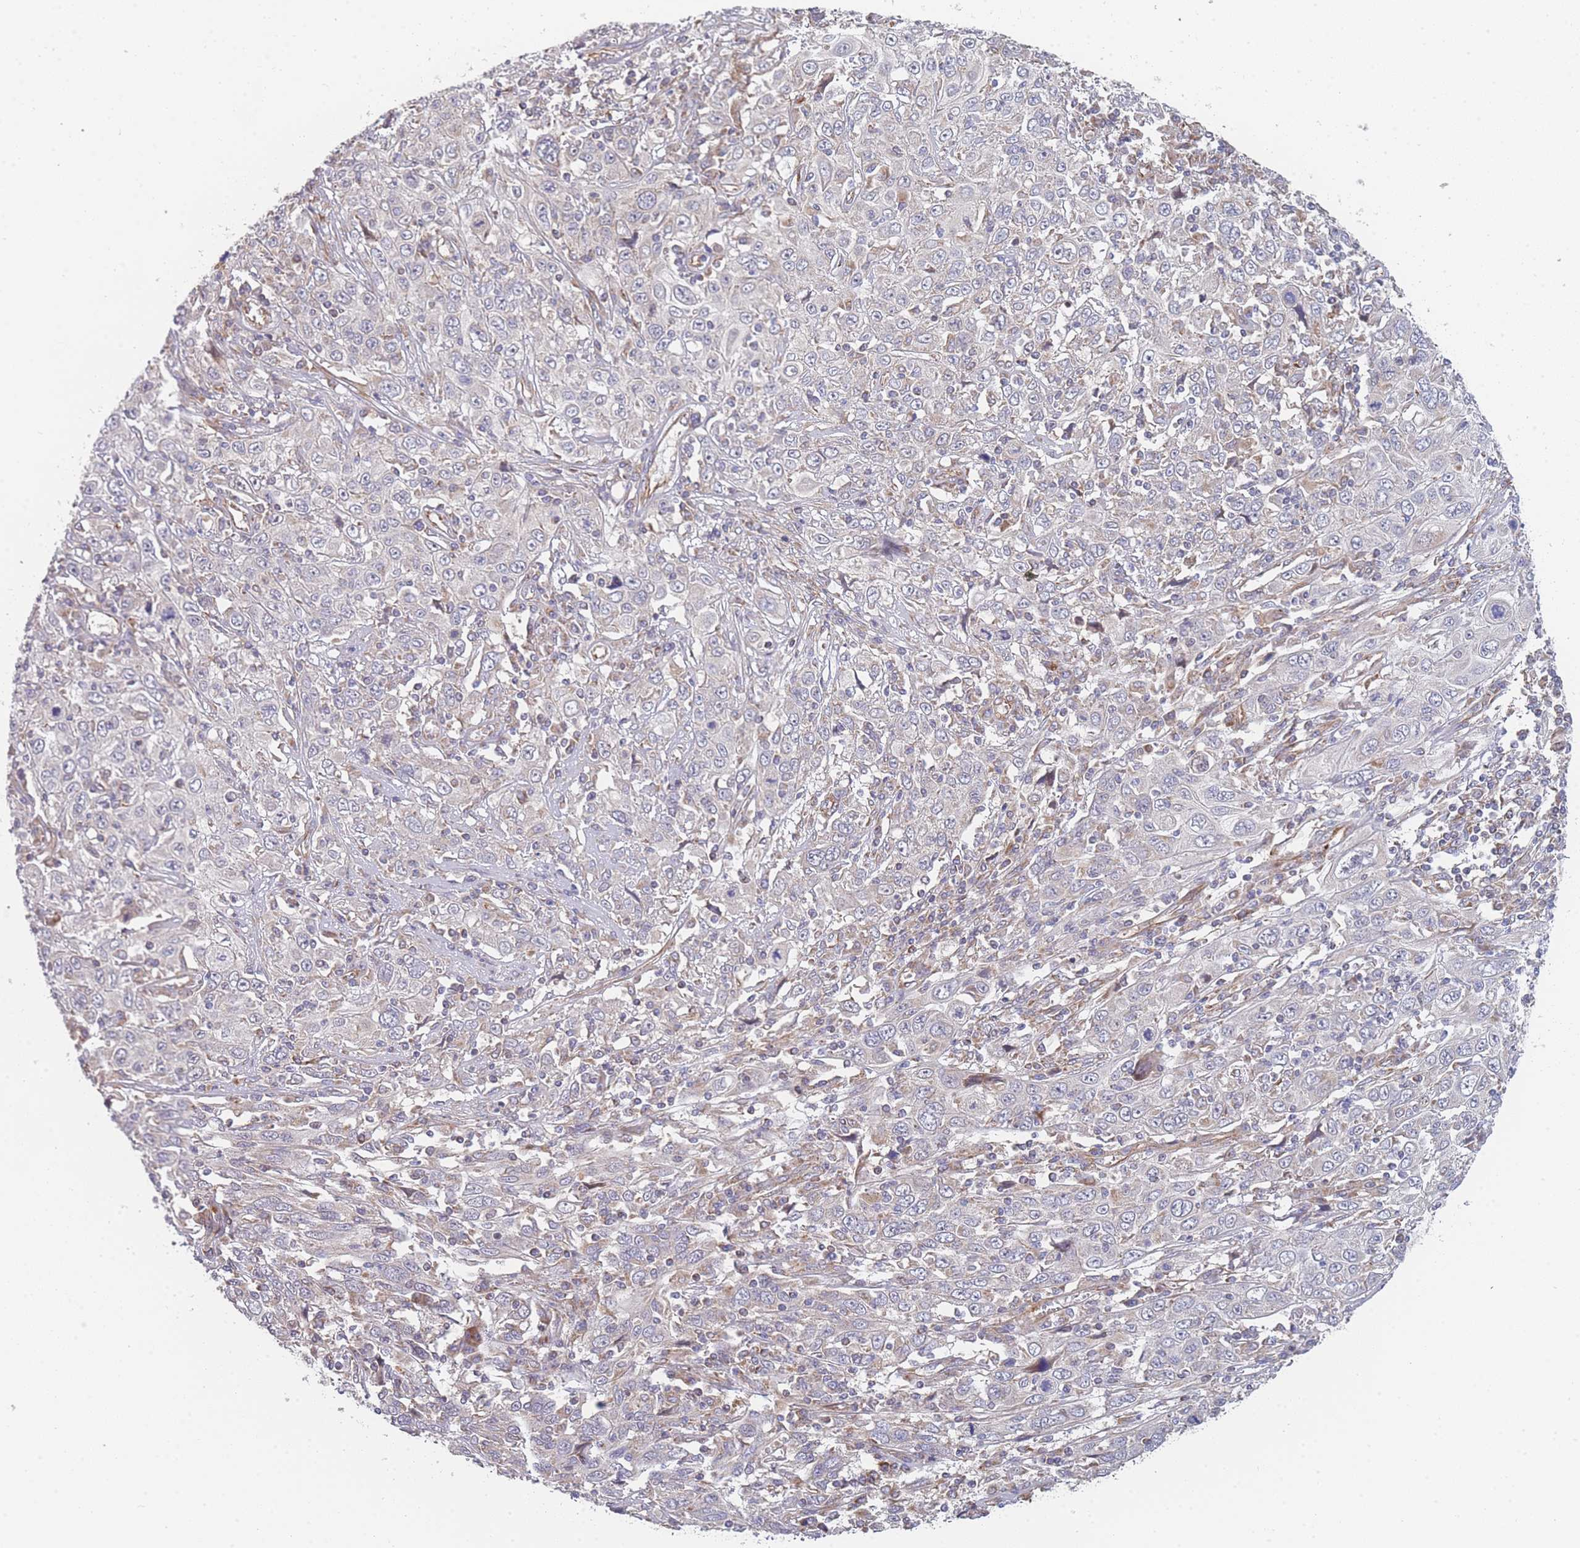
{"staining": {"intensity": "negative", "quantity": "none", "location": "none"}, "tissue": "cervical cancer", "cell_type": "Tumor cells", "image_type": "cancer", "snomed": [{"axis": "morphology", "description": "Squamous cell carcinoma, NOS"}, {"axis": "topography", "description": "Cervix"}], "caption": "Immunohistochemical staining of human squamous cell carcinoma (cervical) exhibits no significant staining in tumor cells.", "gene": "MTRES1", "patient": {"sex": "female", "age": 46}}